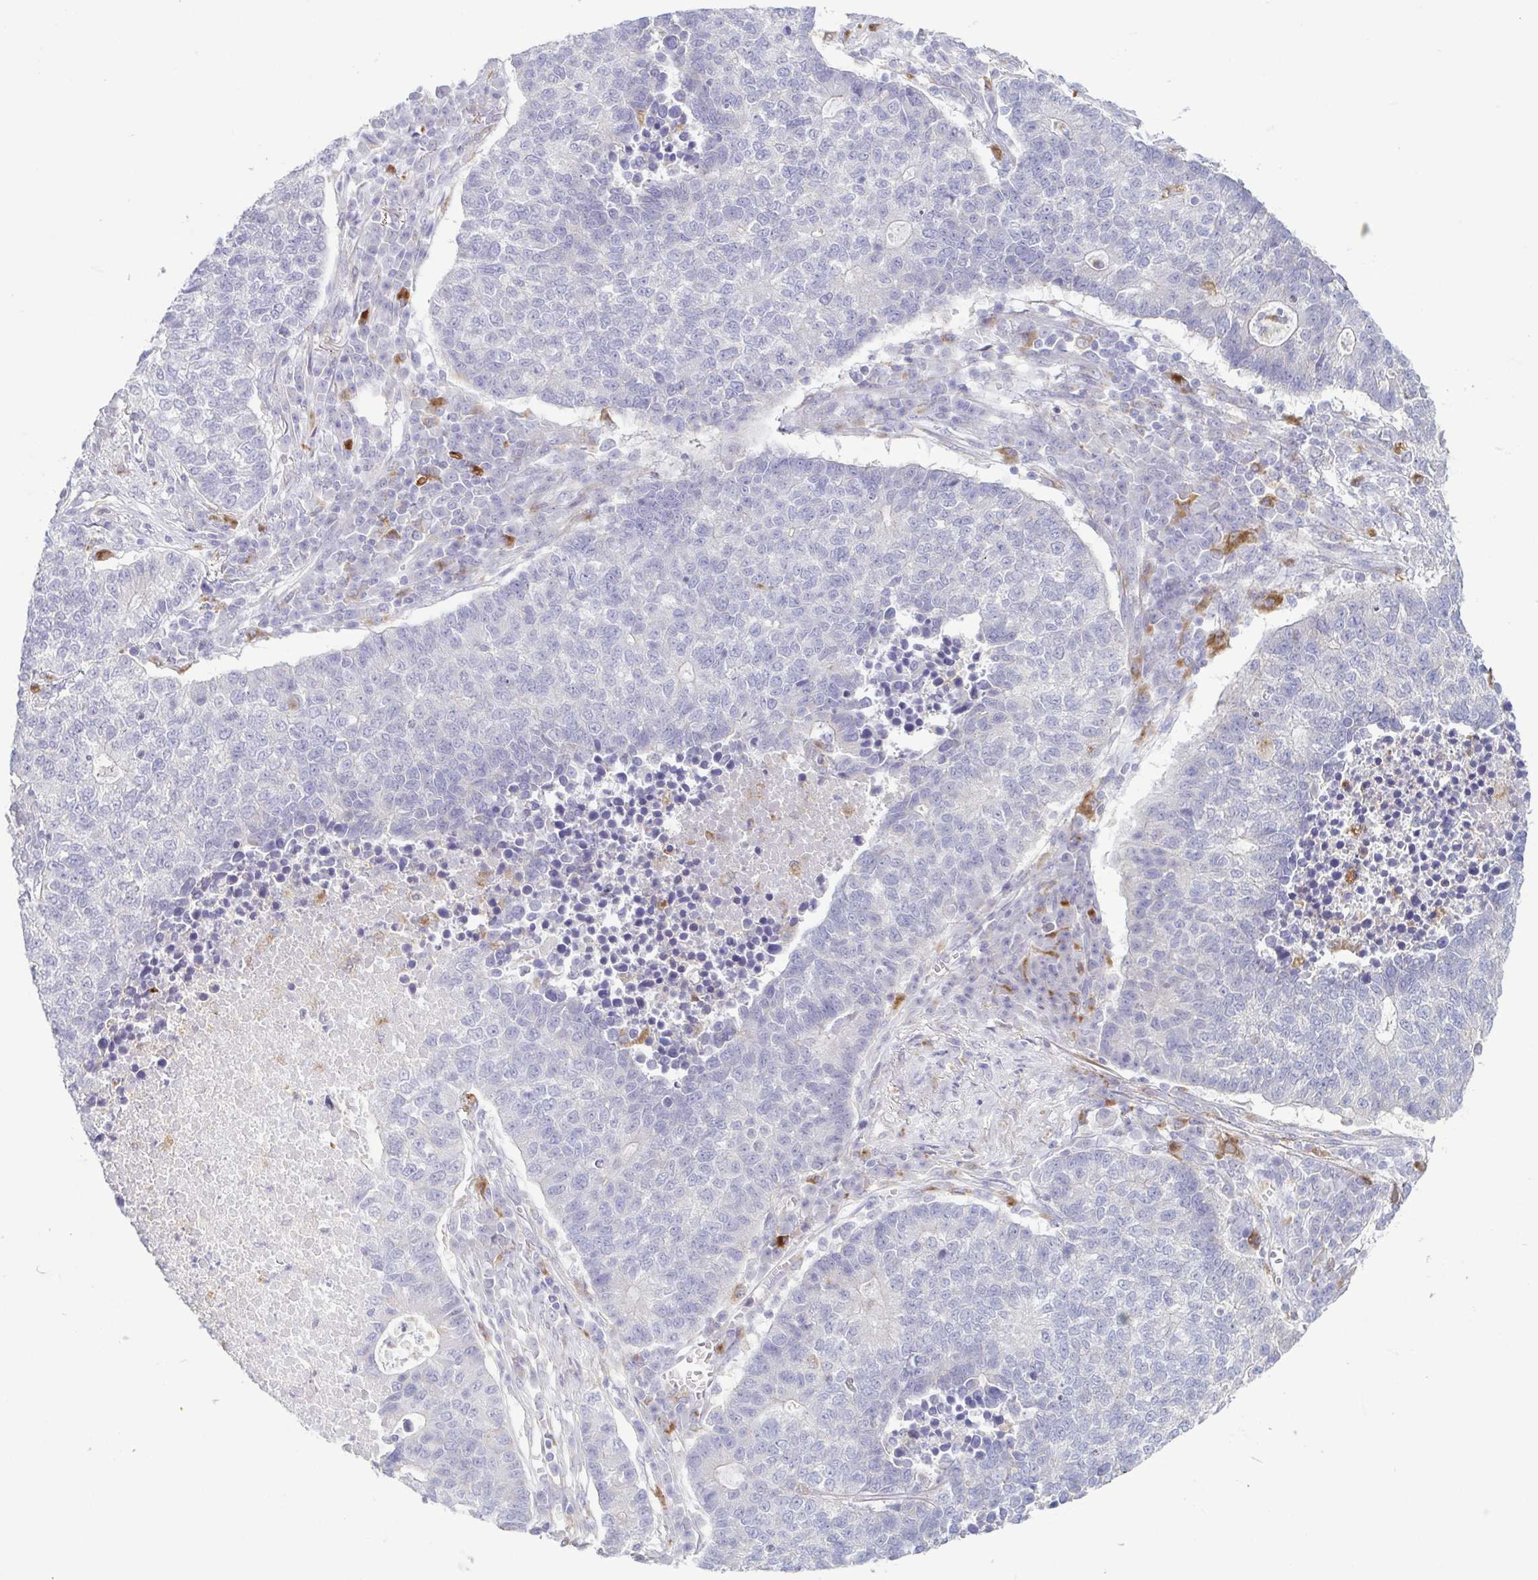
{"staining": {"intensity": "negative", "quantity": "none", "location": "none"}, "tissue": "lung cancer", "cell_type": "Tumor cells", "image_type": "cancer", "snomed": [{"axis": "morphology", "description": "Adenocarcinoma, NOS"}, {"axis": "topography", "description": "Lung"}], "caption": "The IHC photomicrograph has no significant staining in tumor cells of lung cancer tissue. Nuclei are stained in blue.", "gene": "ATP6V1G2", "patient": {"sex": "male", "age": 57}}